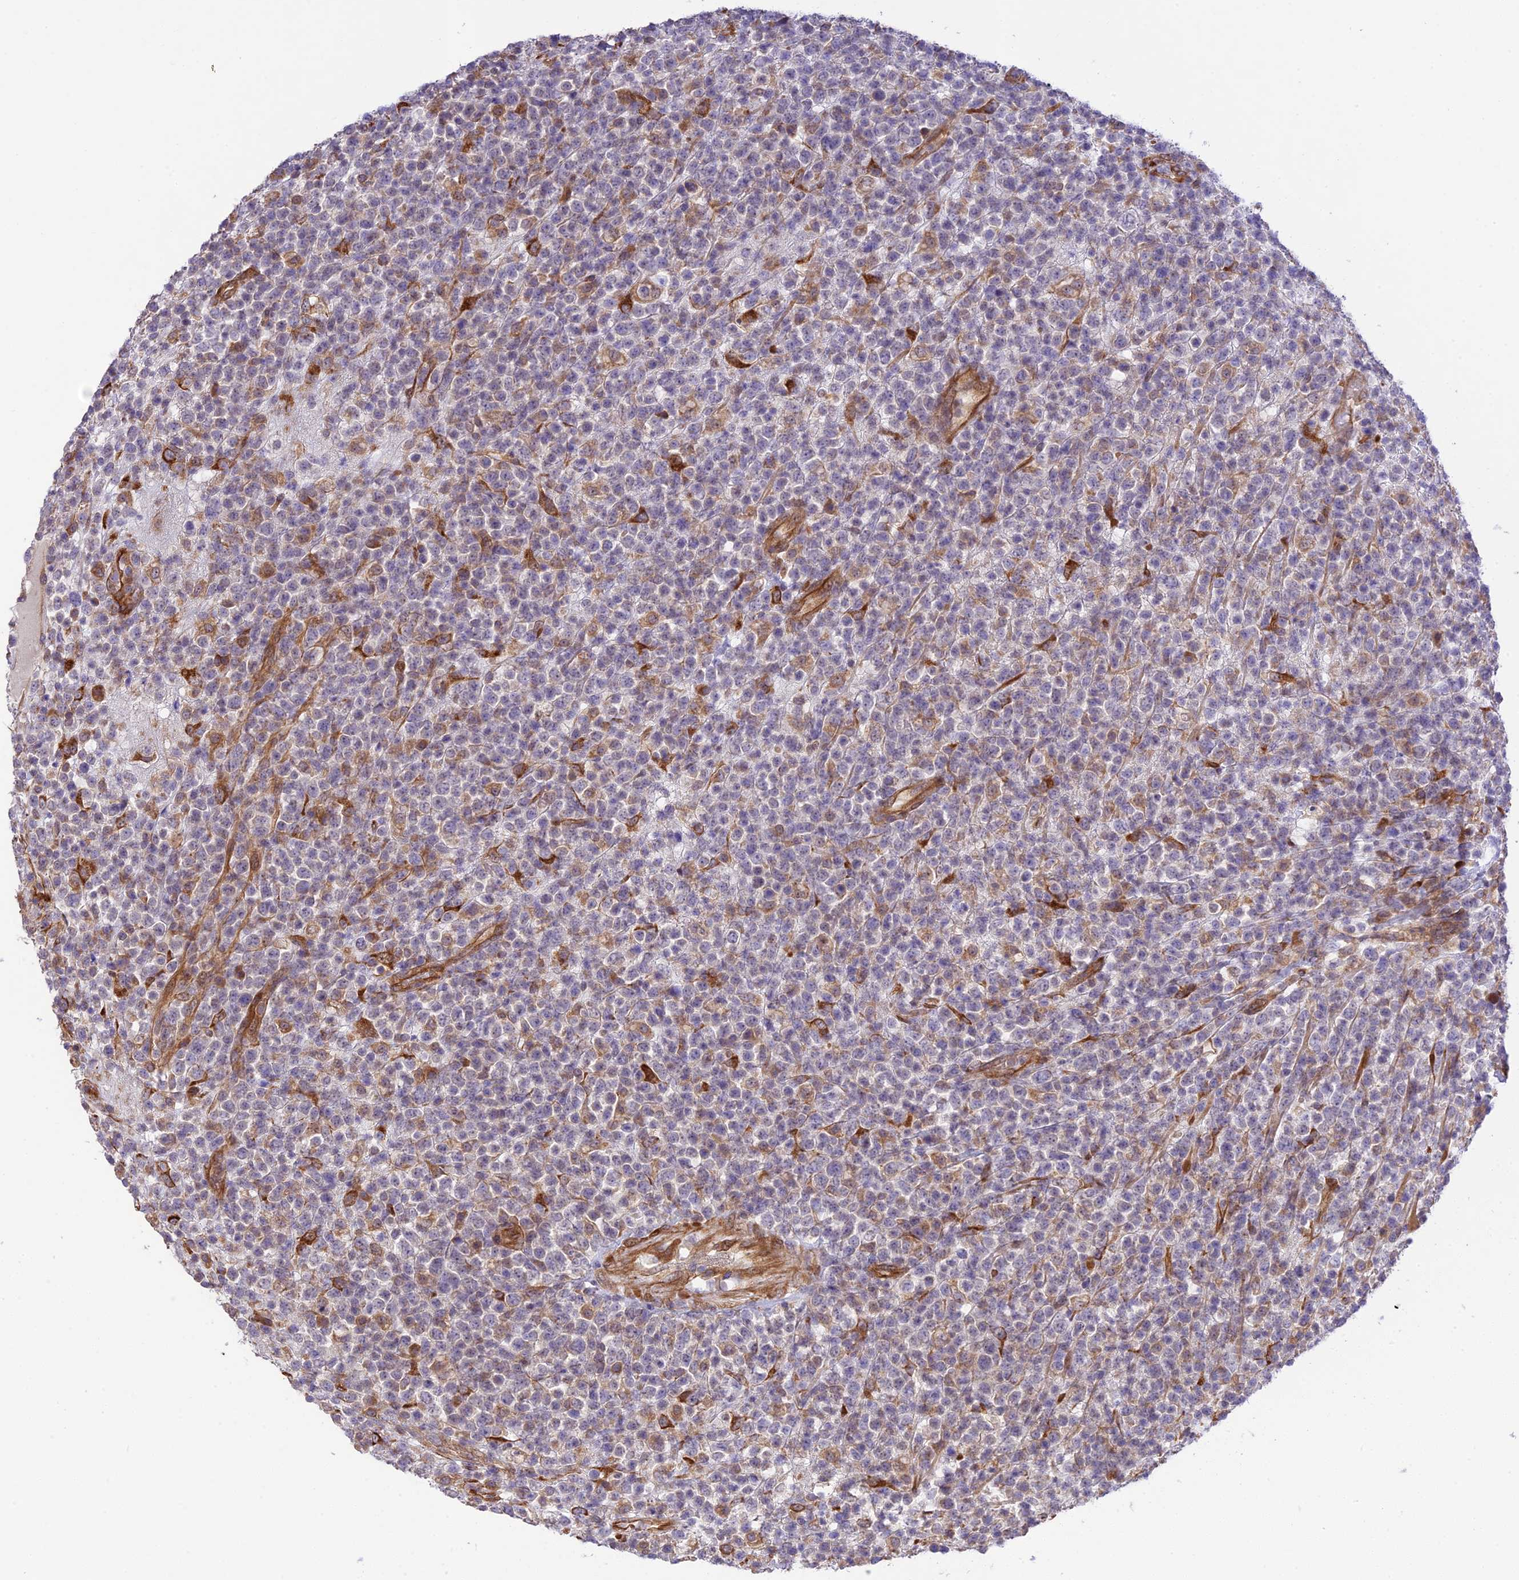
{"staining": {"intensity": "negative", "quantity": "none", "location": "none"}, "tissue": "lymphoma", "cell_type": "Tumor cells", "image_type": "cancer", "snomed": [{"axis": "morphology", "description": "Malignant lymphoma, non-Hodgkin's type, High grade"}, {"axis": "topography", "description": "Colon"}], "caption": "Tumor cells are negative for protein expression in human lymphoma.", "gene": "EXOC3L4", "patient": {"sex": "female", "age": 53}}